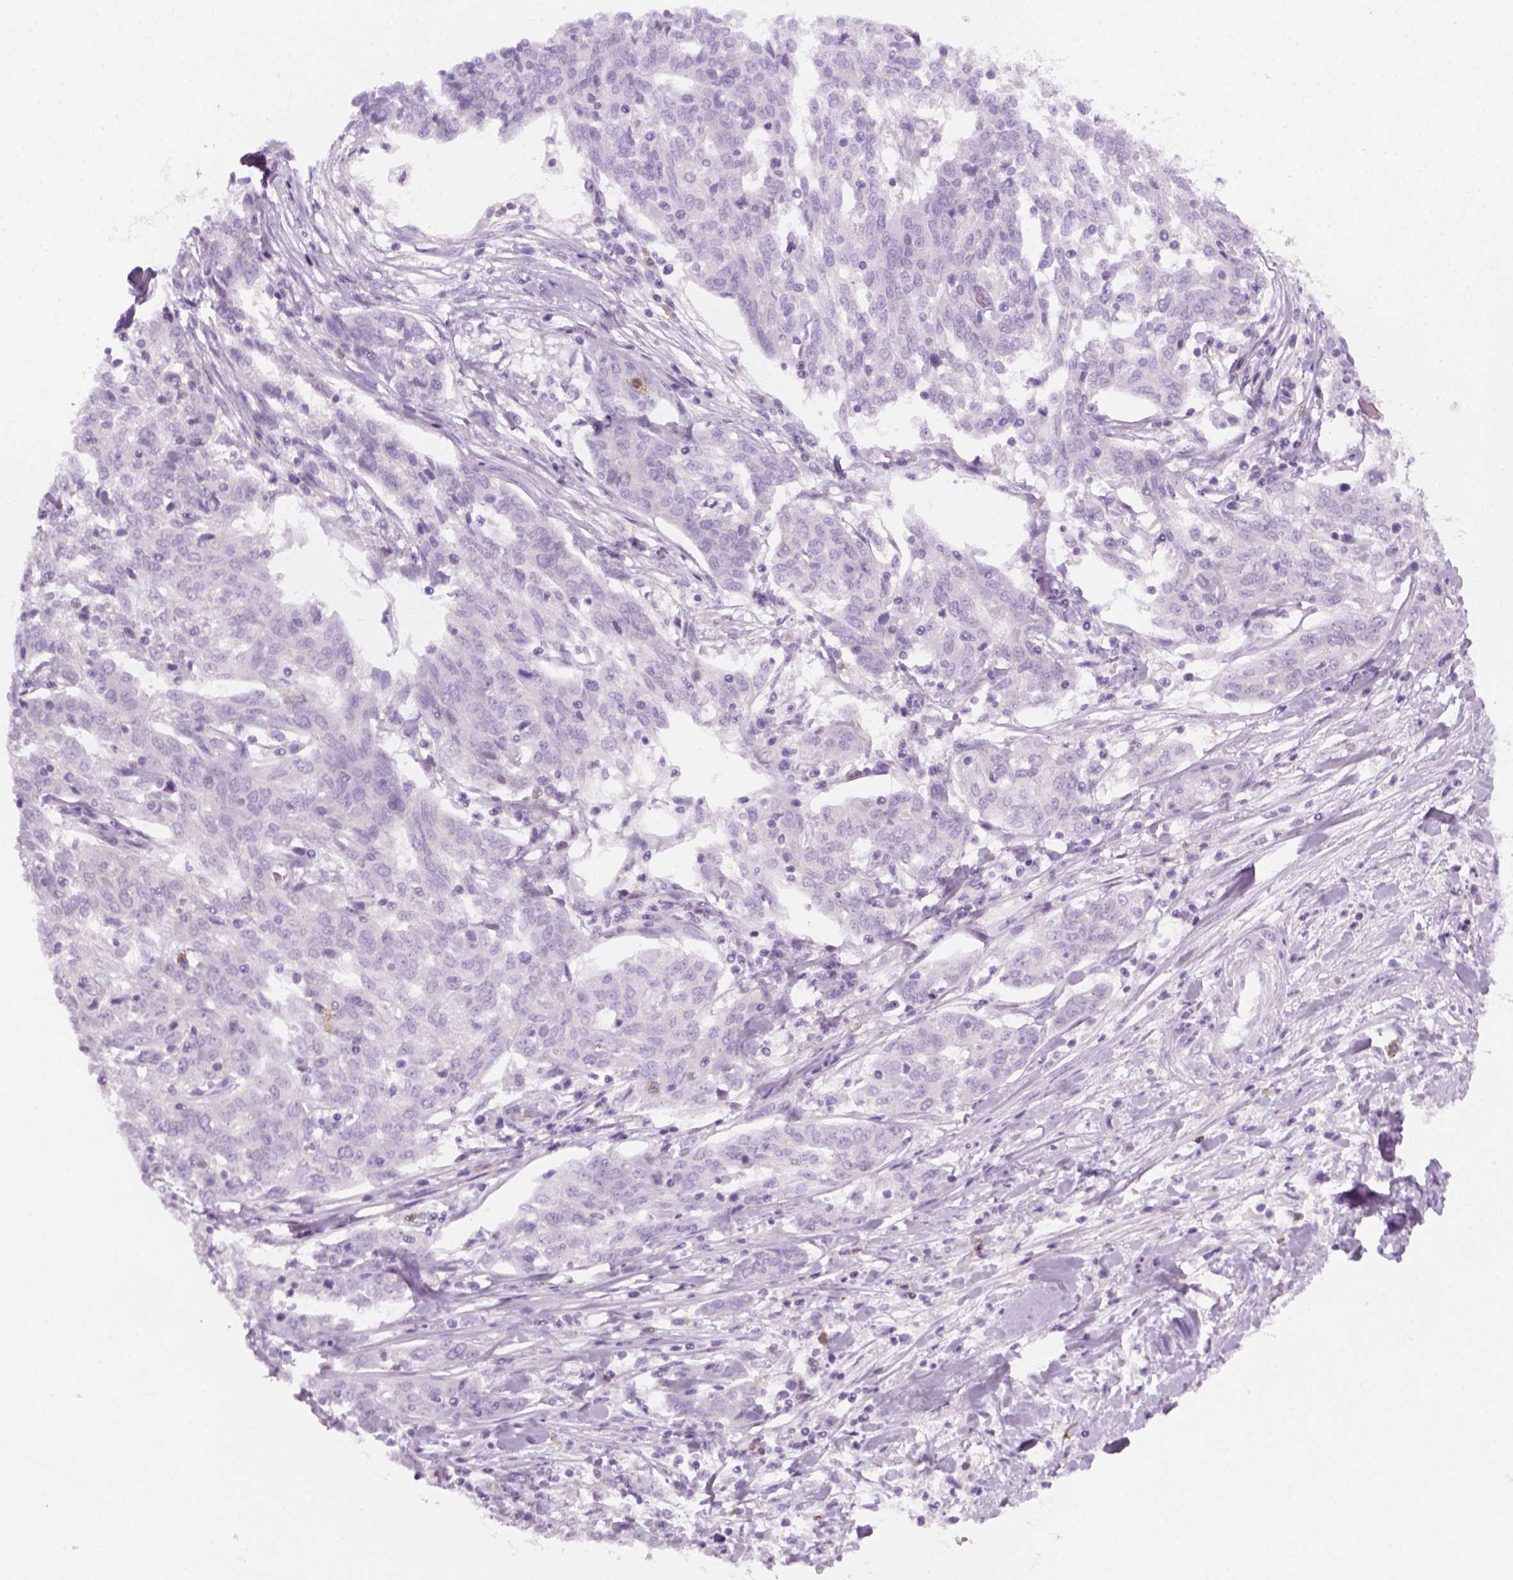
{"staining": {"intensity": "negative", "quantity": "none", "location": "none"}, "tissue": "ovarian cancer", "cell_type": "Tumor cells", "image_type": "cancer", "snomed": [{"axis": "morphology", "description": "Cystadenocarcinoma, serous, NOS"}, {"axis": "topography", "description": "Ovary"}], "caption": "Ovarian cancer (serous cystadenocarcinoma) stained for a protein using immunohistochemistry (IHC) displays no expression tumor cells.", "gene": "AQP3", "patient": {"sex": "female", "age": 67}}